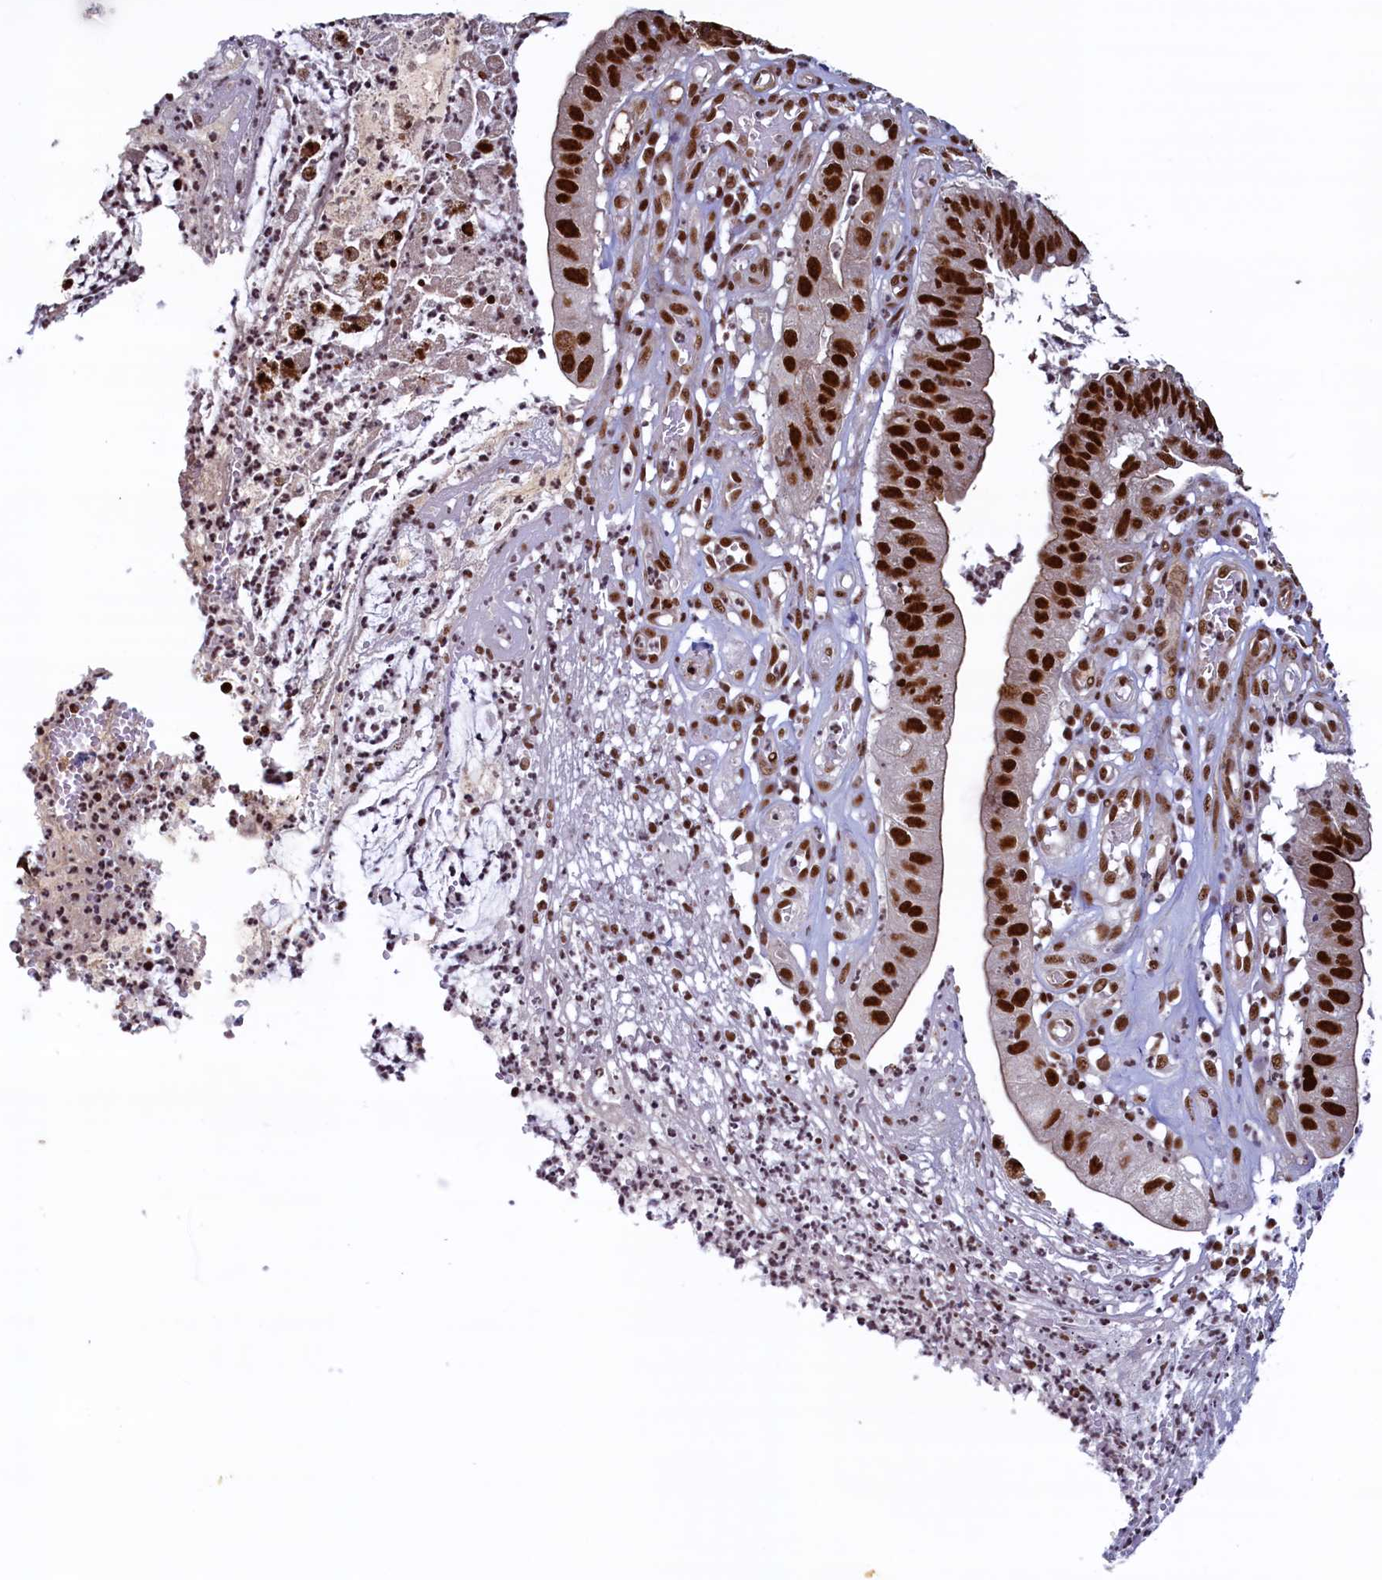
{"staining": {"intensity": "strong", "quantity": ">75%", "location": "nuclear"}, "tissue": "stomach cancer", "cell_type": "Tumor cells", "image_type": "cancer", "snomed": [{"axis": "morphology", "description": "Adenocarcinoma, NOS"}, {"axis": "topography", "description": "Stomach"}], "caption": "An image showing strong nuclear staining in approximately >75% of tumor cells in stomach adenocarcinoma, as visualized by brown immunohistochemical staining.", "gene": "ZC3H18", "patient": {"sex": "male", "age": 59}}